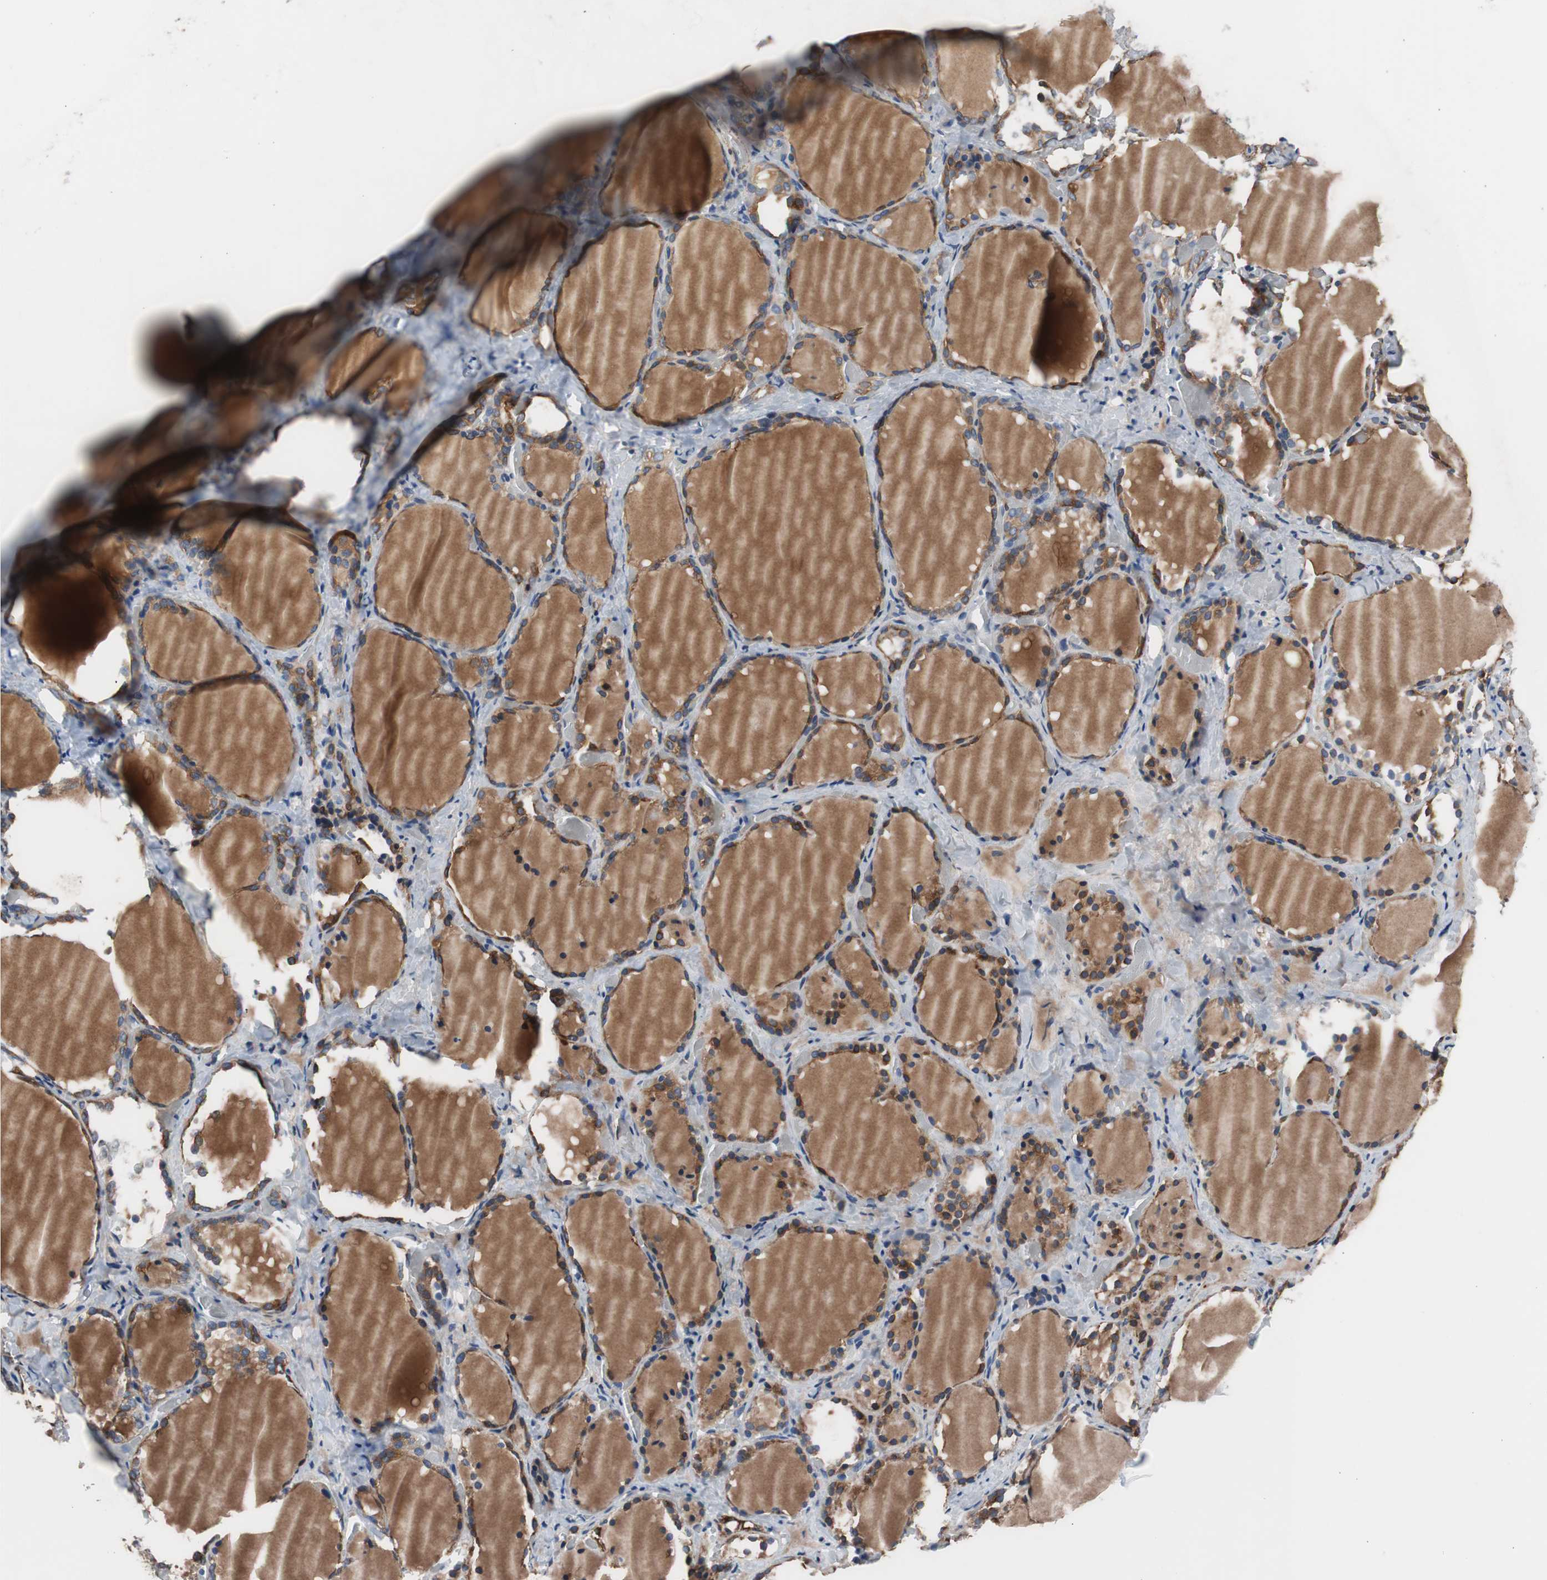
{"staining": {"intensity": "strong", "quantity": ">75%", "location": "cytoplasmic/membranous"}, "tissue": "thyroid gland", "cell_type": "Glandular cells", "image_type": "normal", "snomed": [{"axis": "morphology", "description": "Normal tissue, NOS"}, {"axis": "morphology", "description": "Papillary adenocarcinoma, NOS"}, {"axis": "topography", "description": "Thyroid gland"}], "caption": "Protein staining of normal thyroid gland demonstrates strong cytoplasmic/membranous positivity in approximately >75% of glandular cells. (Stains: DAB in brown, nuclei in blue, Microscopy: brightfield microscopy at high magnification).", "gene": "PBXIP1", "patient": {"sex": "female", "age": 30}}